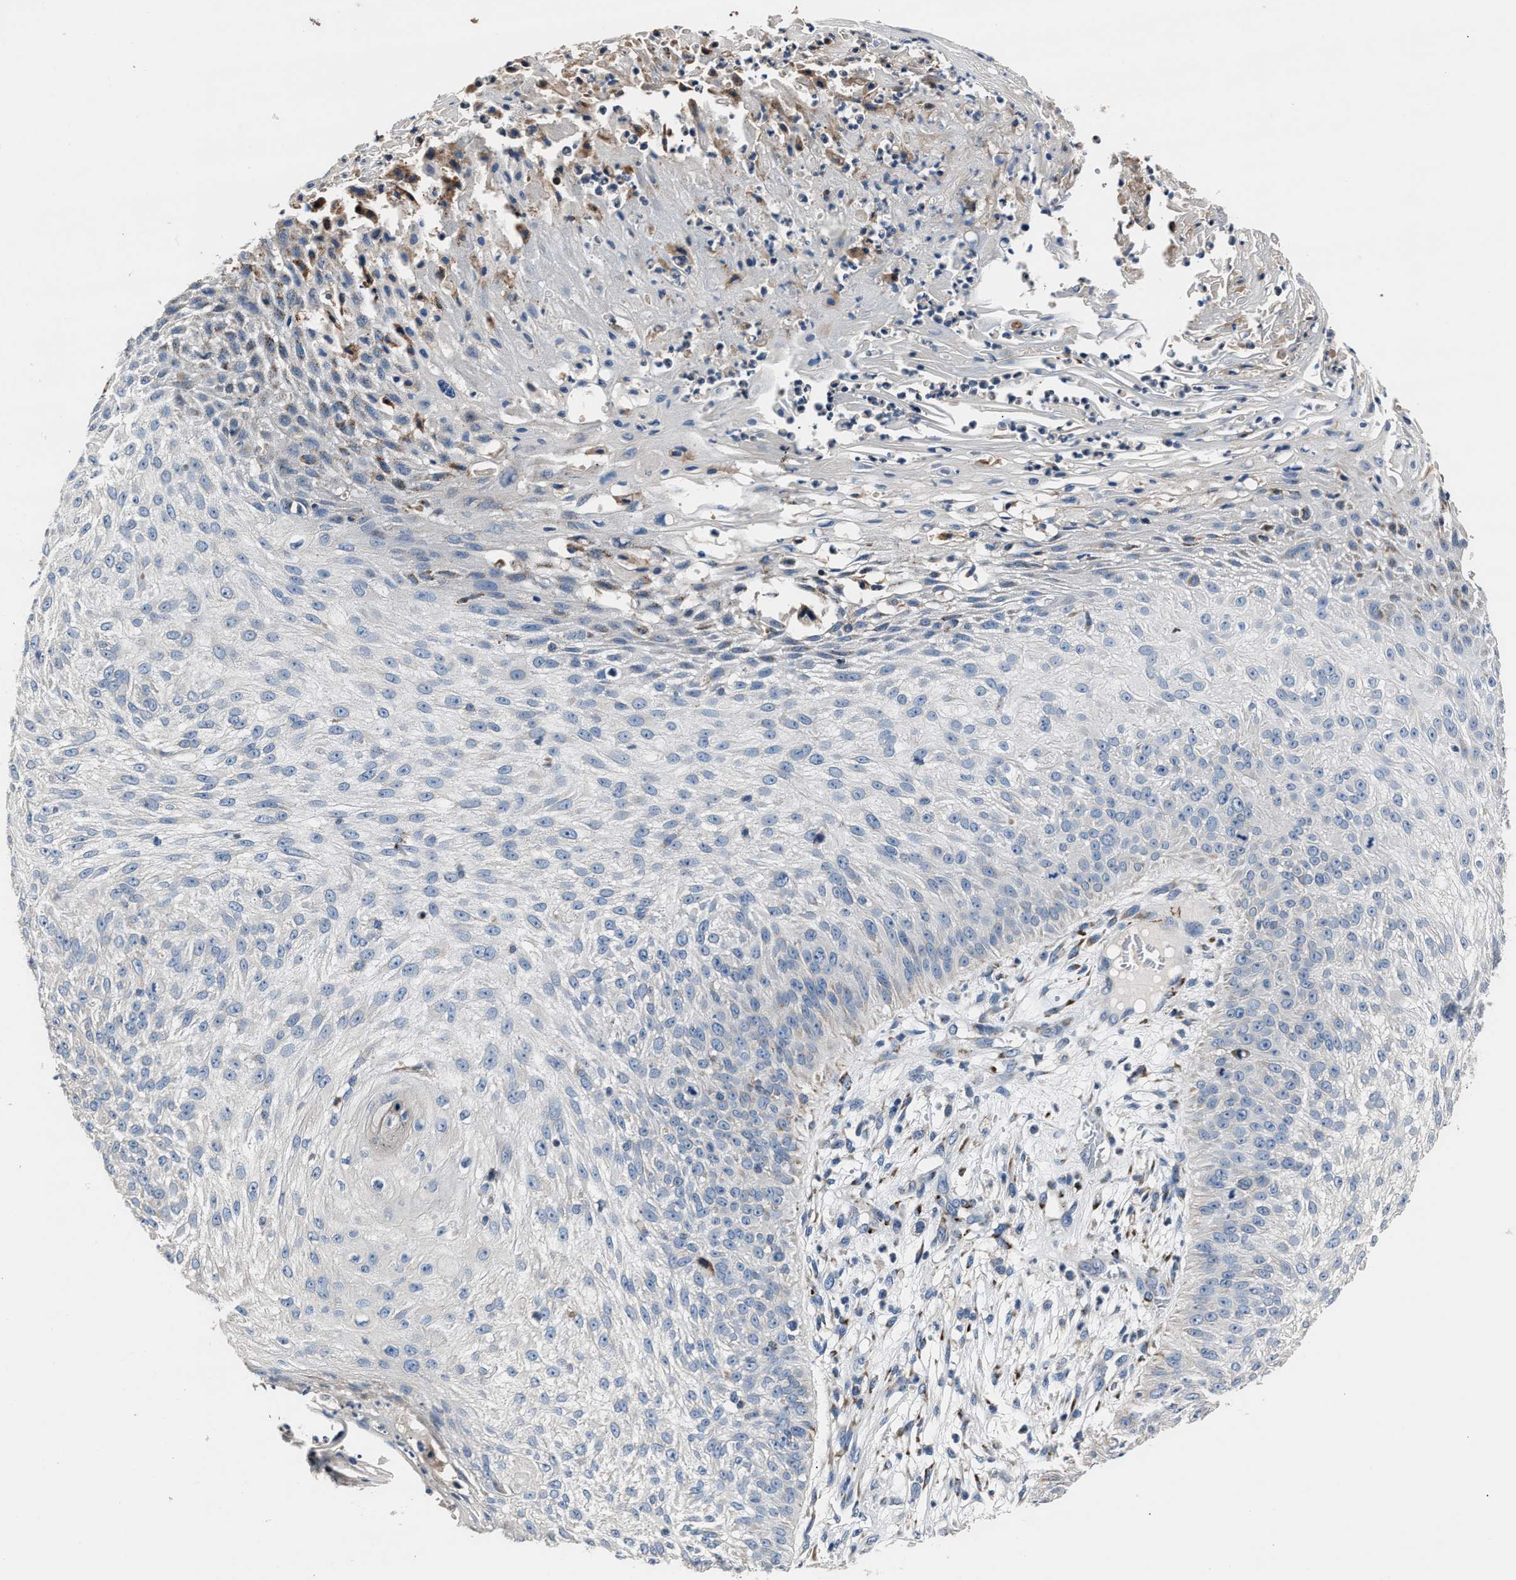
{"staining": {"intensity": "negative", "quantity": "none", "location": "none"}, "tissue": "skin cancer", "cell_type": "Tumor cells", "image_type": "cancer", "snomed": [{"axis": "morphology", "description": "Squamous cell carcinoma, NOS"}, {"axis": "topography", "description": "Skin"}], "caption": "Skin cancer (squamous cell carcinoma) stained for a protein using immunohistochemistry reveals no expression tumor cells.", "gene": "DNAJC24", "patient": {"sex": "female", "age": 80}}